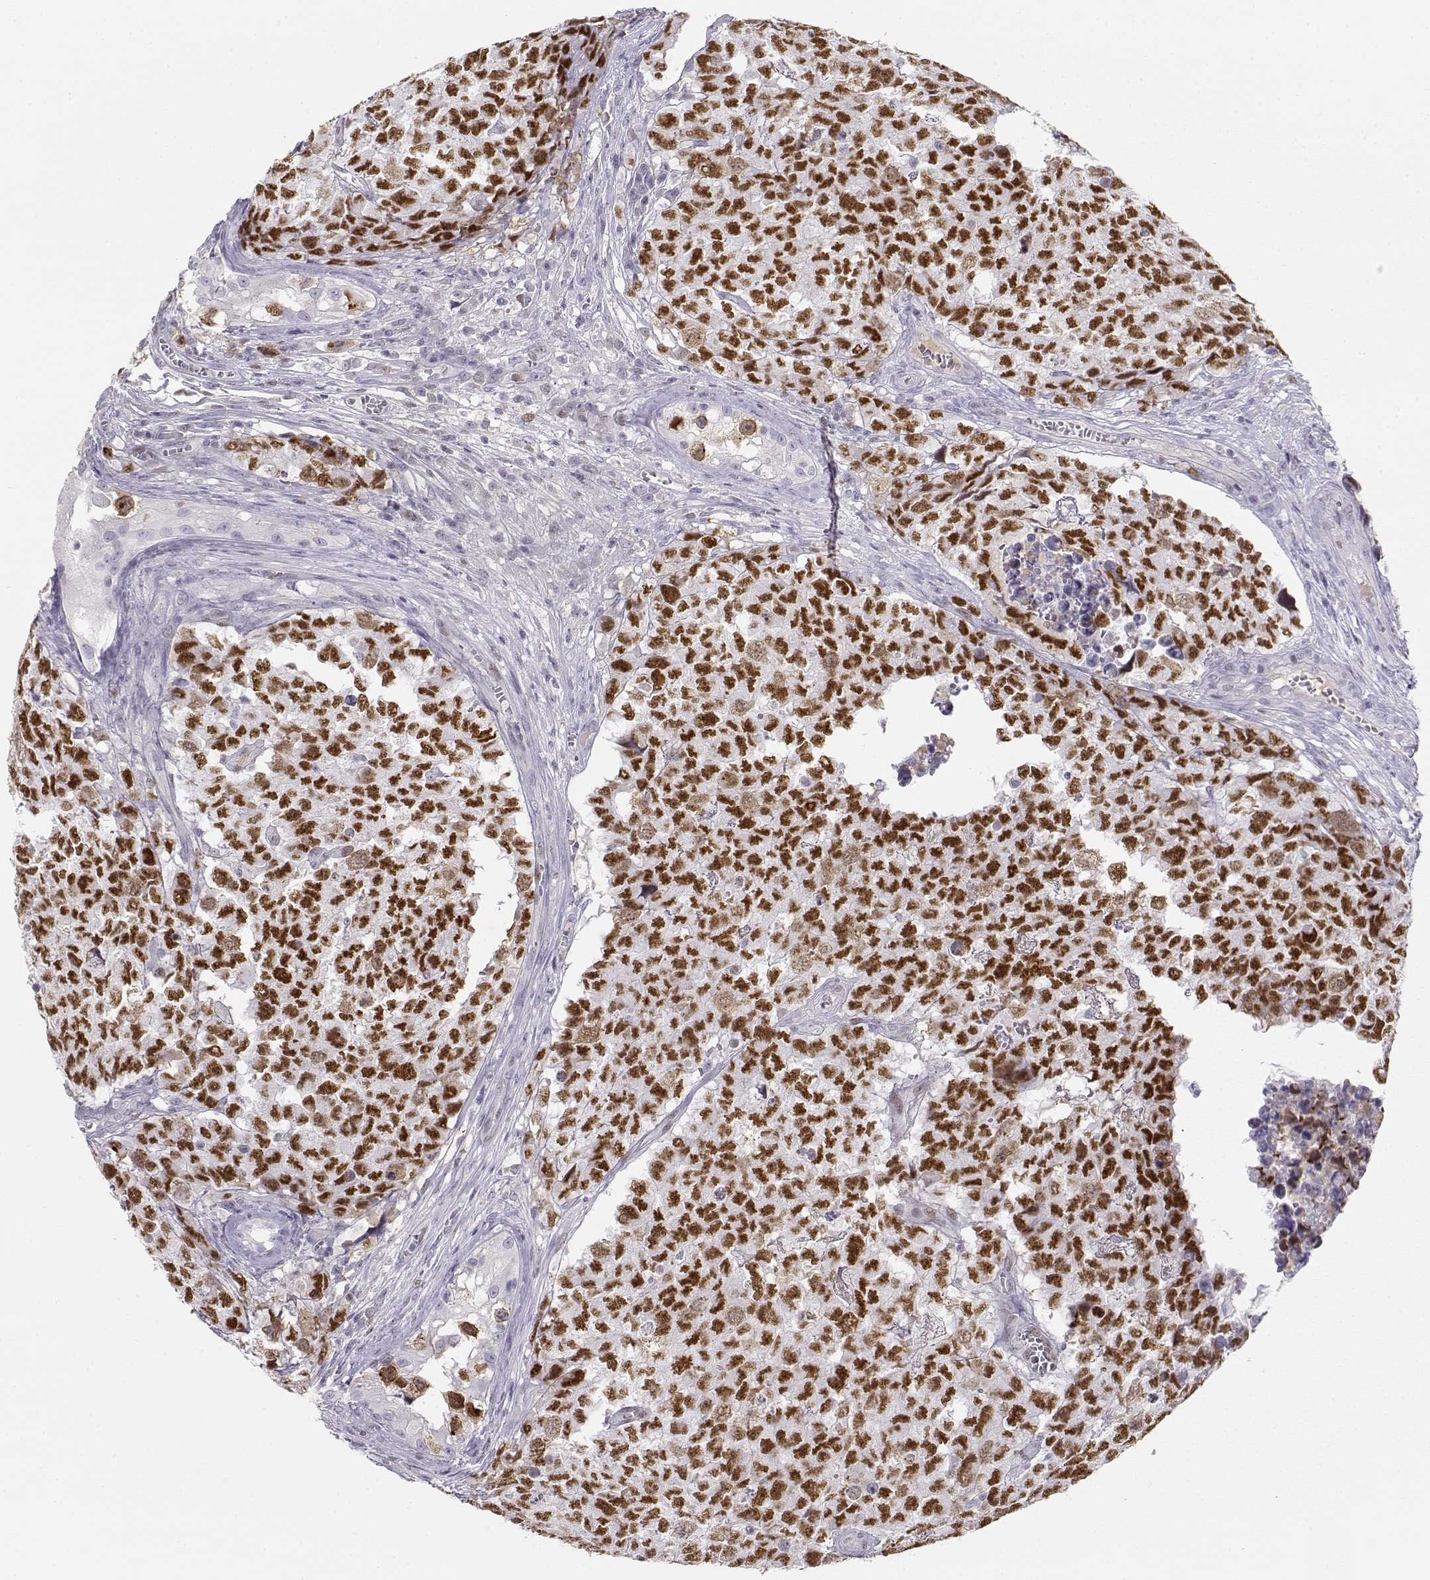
{"staining": {"intensity": "strong", "quantity": ">75%", "location": "nuclear"}, "tissue": "testis cancer", "cell_type": "Tumor cells", "image_type": "cancer", "snomed": [{"axis": "morphology", "description": "Carcinoma, Embryonal, NOS"}, {"axis": "topography", "description": "Testis"}], "caption": "Immunohistochemical staining of human testis embryonal carcinoma displays high levels of strong nuclear expression in about >75% of tumor cells.", "gene": "OPN5", "patient": {"sex": "male", "age": 23}}